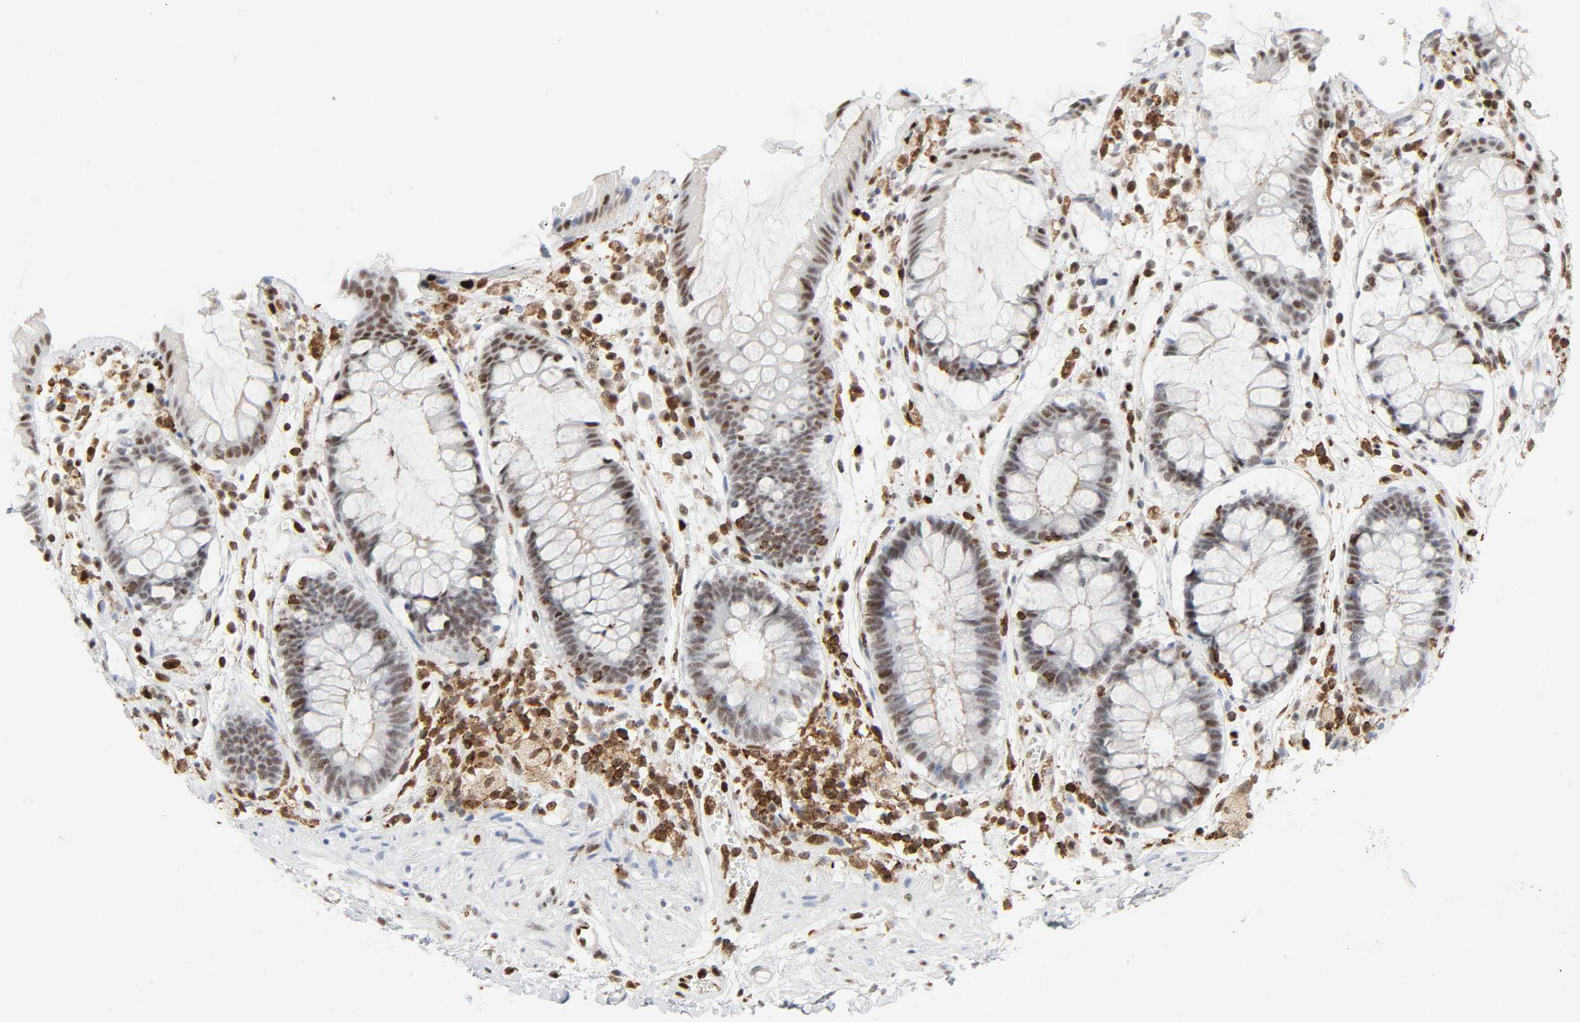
{"staining": {"intensity": "moderate", "quantity": "25%-75%", "location": "nuclear"}, "tissue": "rectum", "cell_type": "Glandular cells", "image_type": "normal", "snomed": [{"axis": "morphology", "description": "Normal tissue, NOS"}, {"axis": "topography", "description": "Rectum"}], "caption": "IHC image of benign rectum: human rectum stained using immunohistochemistry reveals medium levels of moderate protein expression localized specifically in the nuclear of glandular cells, appearing as a nuclear brown color.", "gene": "WAS", "patient": {"sex": "female", "age": 46}}